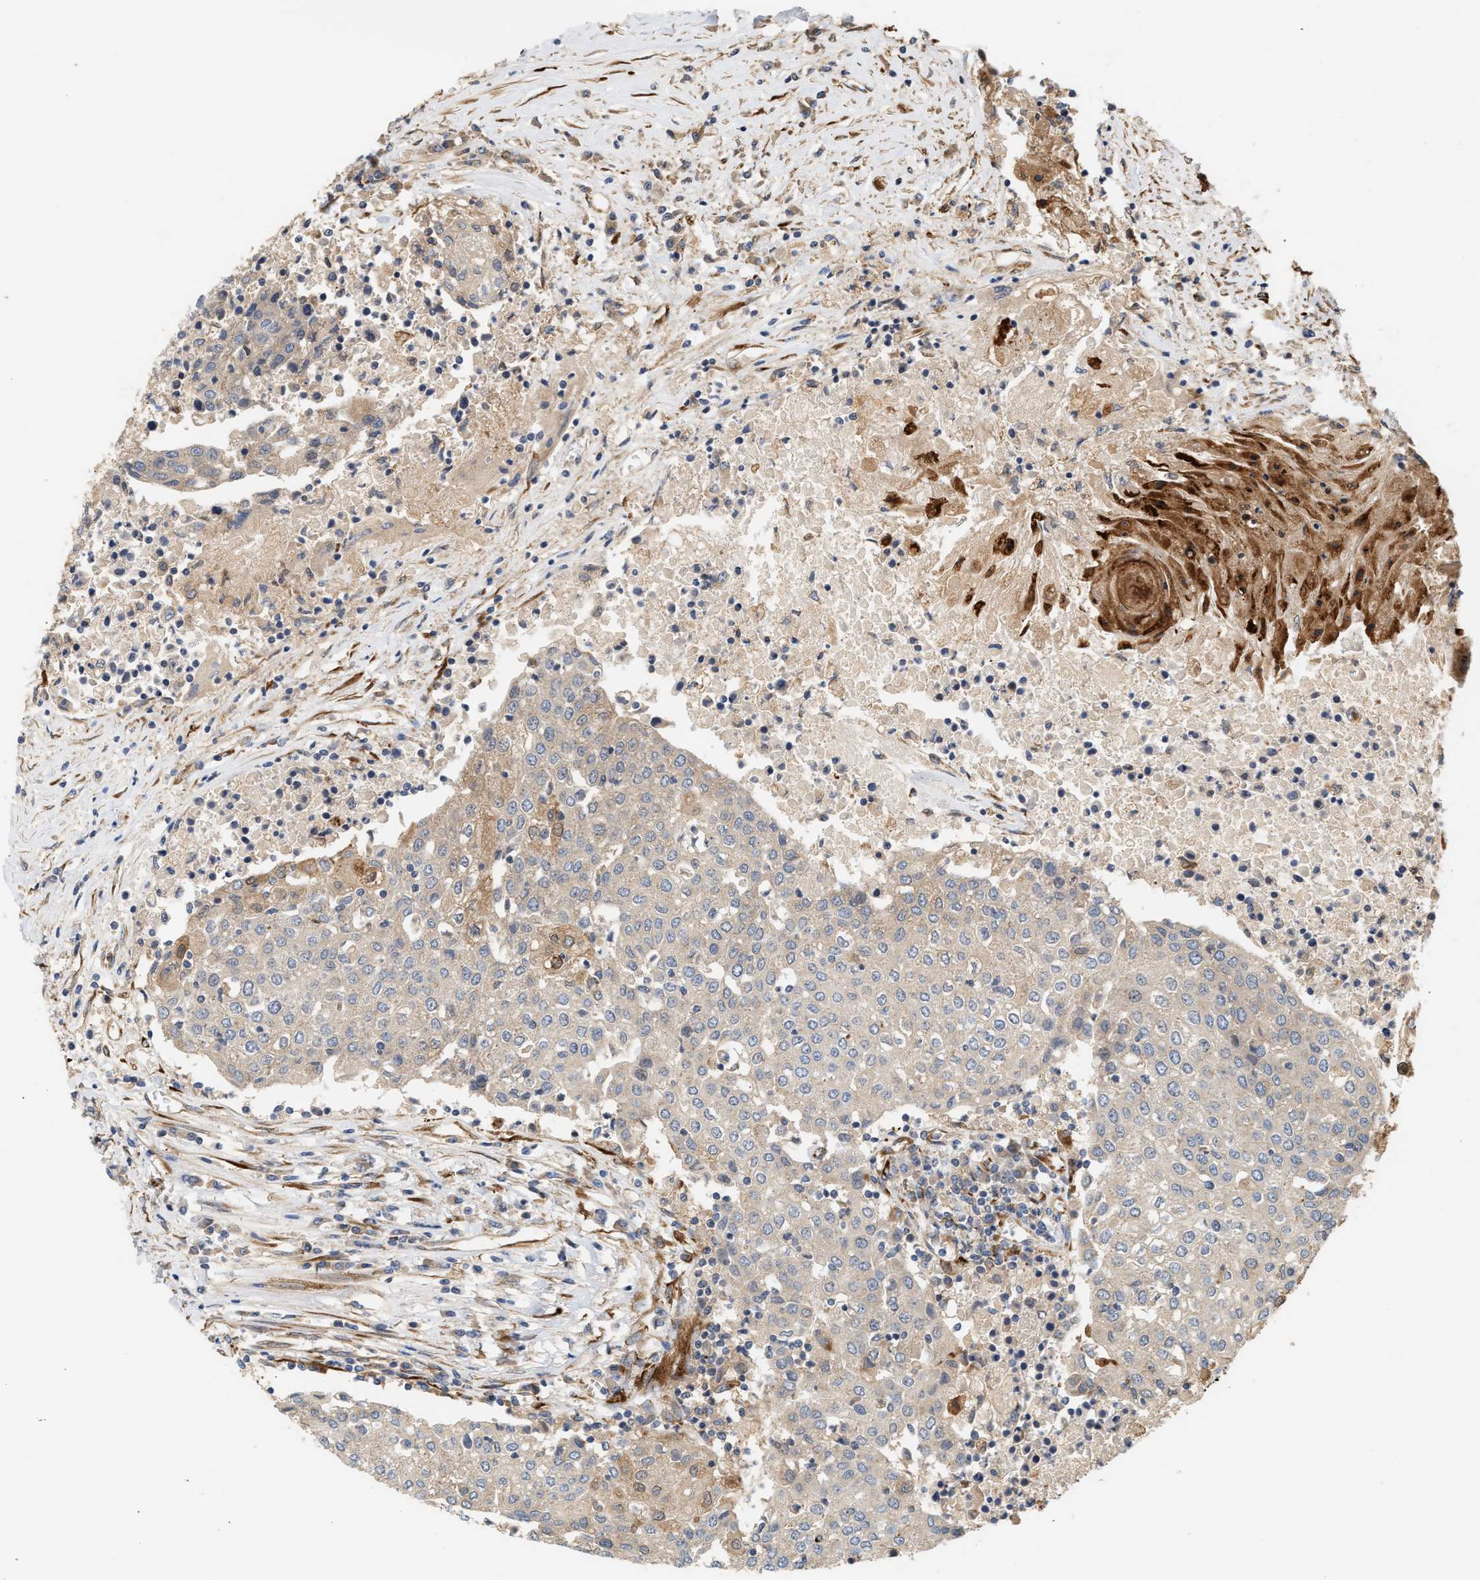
{"staining": {"intensity": "weak", "quantity": "<25%", "location": "cytoplasmic/membranous"}, "tissue": "urothelial cancer", "cell_type": "Tumor cells", "image_type": "cancer", "snomed": [{"axis": "morphology", "description": "Urothelial carcinoma, High grade"}, {"axis": "topography", "description": "Urinary bladder"}], "caption": "Micrograph shows no protein staining in tumor cells of urothelial cancer tissue.", "gene": "PLCD1", "patient": {"sex": "female", "age": 85}}